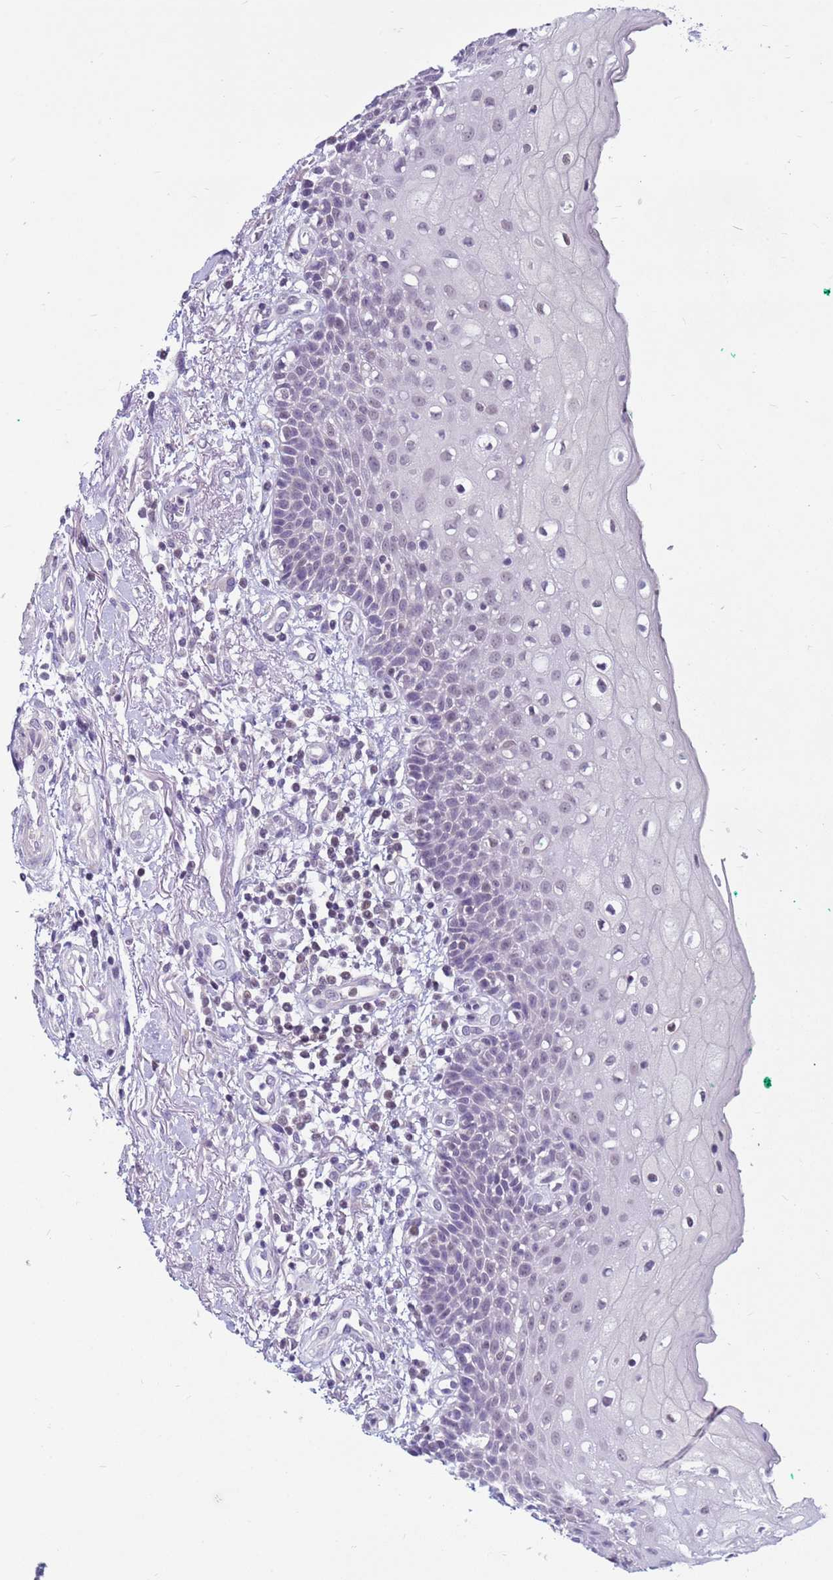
{"staining": {"intensity": "negative", "quantity": "none", "location": "none"}, "tissue": "oral mucosa", "cell_type": "Squamous epithelial cells", "image_type": "normal", "snomed": [{"axis": "morphology", "description": "Normal tissue, NOS"}, {"axis": "morphology", "description": "Squamous cell carcinoma, NOS"}, {"axis": "topography", "description": "Oral tissue"}, {"axis": "topography", "description": "Tounge, NOS"}, {"axis": "topography", "description": "Head-Neck"}], "caption": "This is an immunohistochemistry histopathology image of normal oral mucosa. There is no staining in squamous epithelial cells.", "gene": "CDK2AP2", "patient": {"sex": "male", "age": 79}}